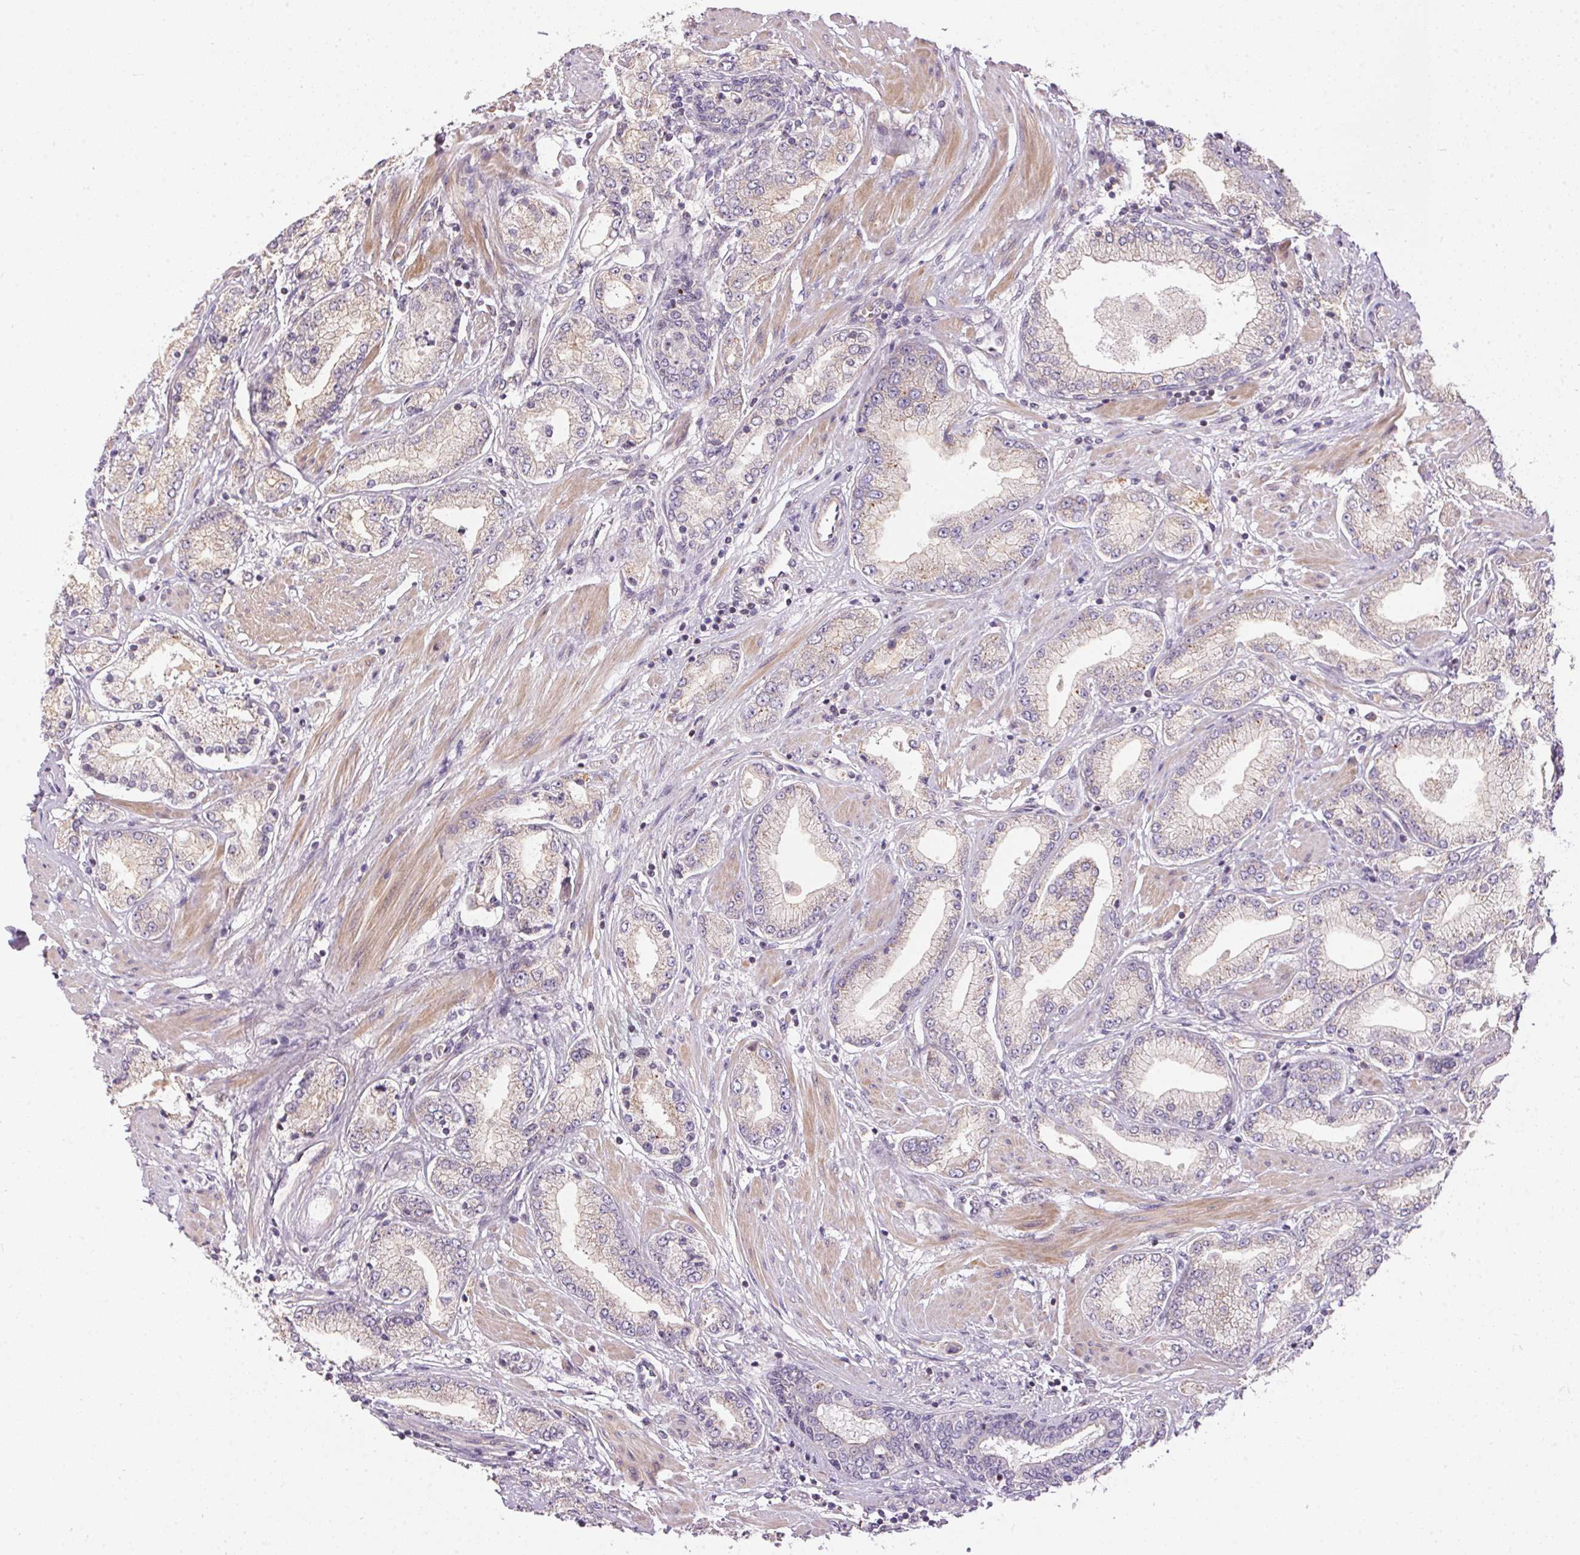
{"staining": {"intensity": "weak", "quantity": "25%-75%", "location": "cytoplasmic/membranous"}, "tissue": "prostate cancer", "cell_type": "Tumor cells", "image_type": "cancer", "snomed": [{"axis": "morphology", "description": "Adenocarcinoma, High grade"}, {"axis": "topography", "description": "Prostate"}], "caption": "Adenocarcinoma (high-grade) (prostate) stained for a protein (brown) shows weak cytoplasmic/membranous positive expression in about 25%-75% of tumor cells.", "gene": "UNC13B", "patient": {"sex": "male", "age": 67}}